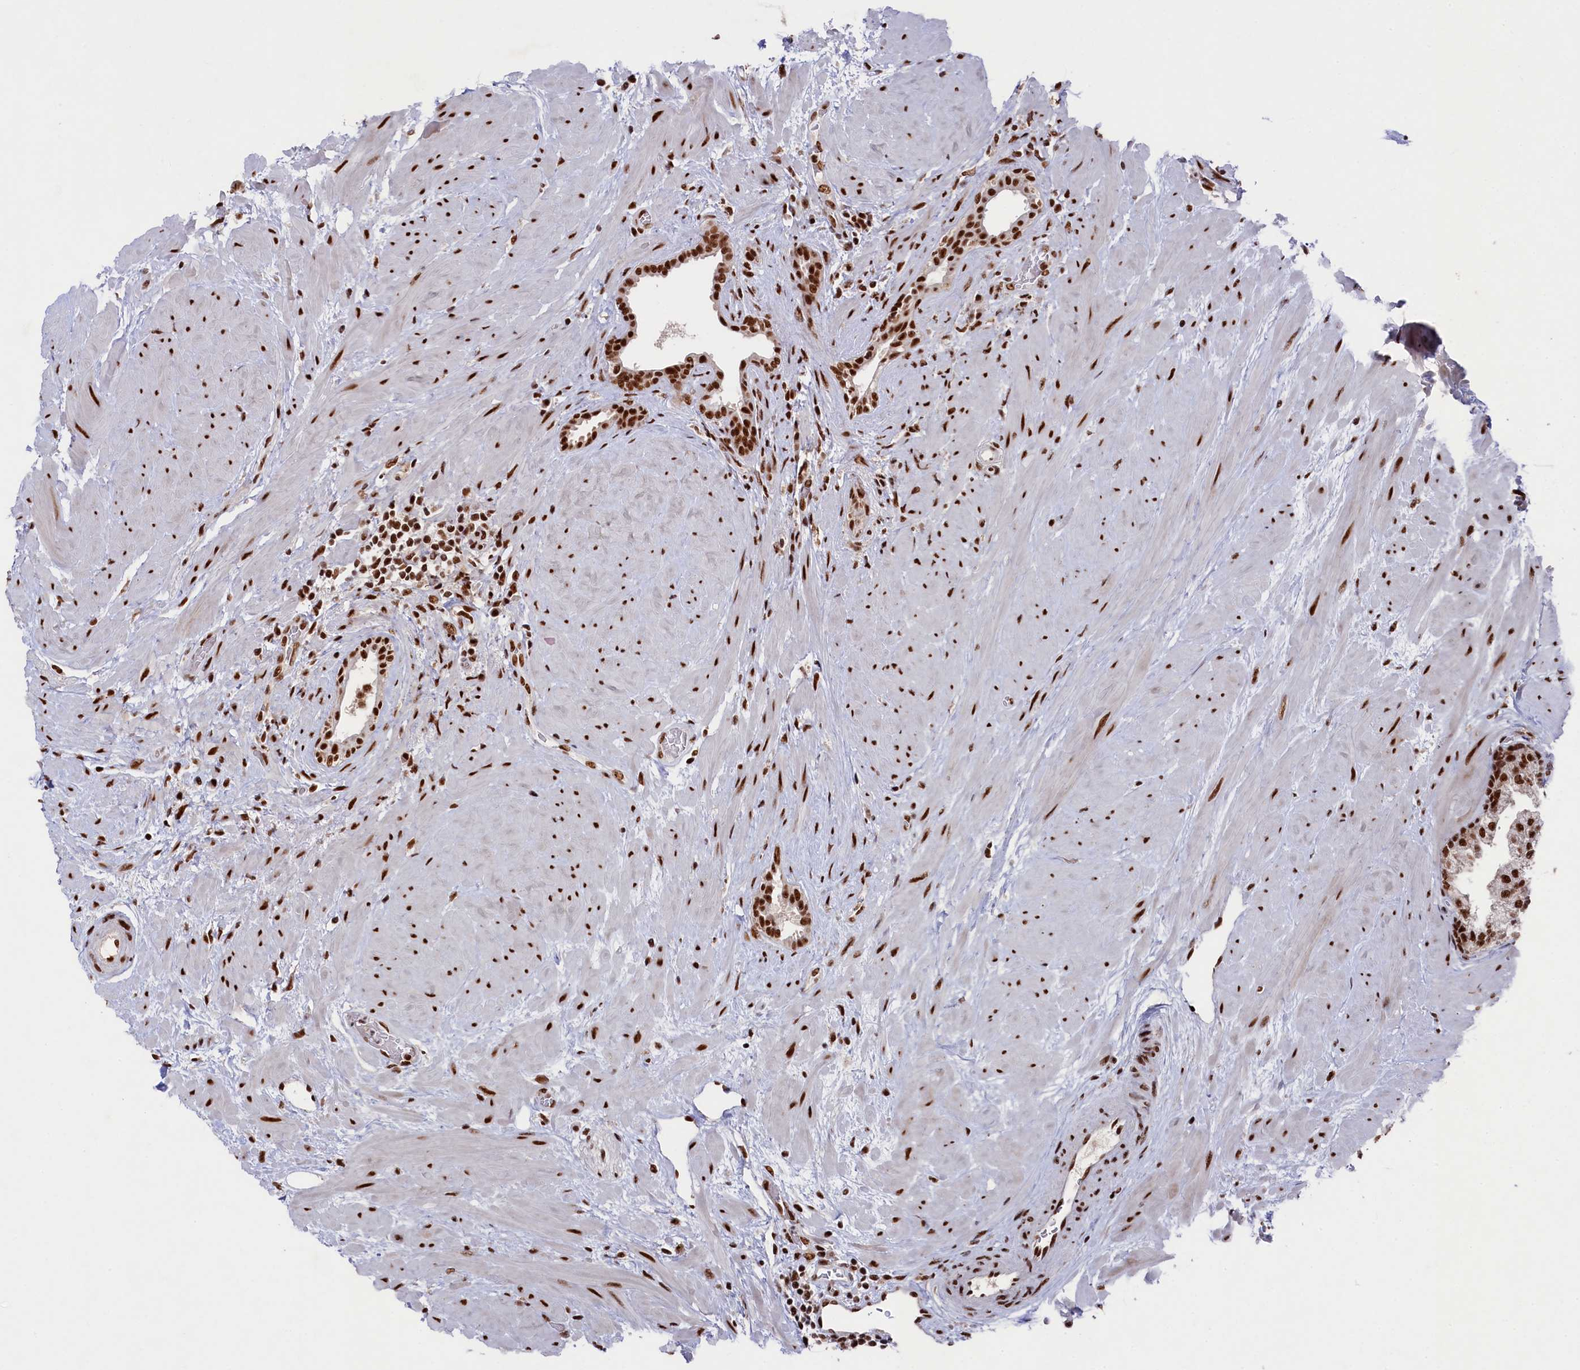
{"staining": {"intensity": "strong", "quantity": ">75%", "location": "nuclear"}, "tissue": "prostate", "cell_type": "Glandular cells", "image_type": "normal", "snomed": [{"axis": "morphology", "description": "Normal tissue, NOS"}, {"axis": "topography", "description": "Prostate"}], "caption": "A high amount of strong nuclear positivity is identified in approximately >75% of glandular cells in unremarkable prostate. The staining was performed using DAB, with brown indicating positive protein expression. Nuclei are stained blue with hematoxylin.", "gene": "PRPF31", "patient": {"sex": "male", "age": 48}}